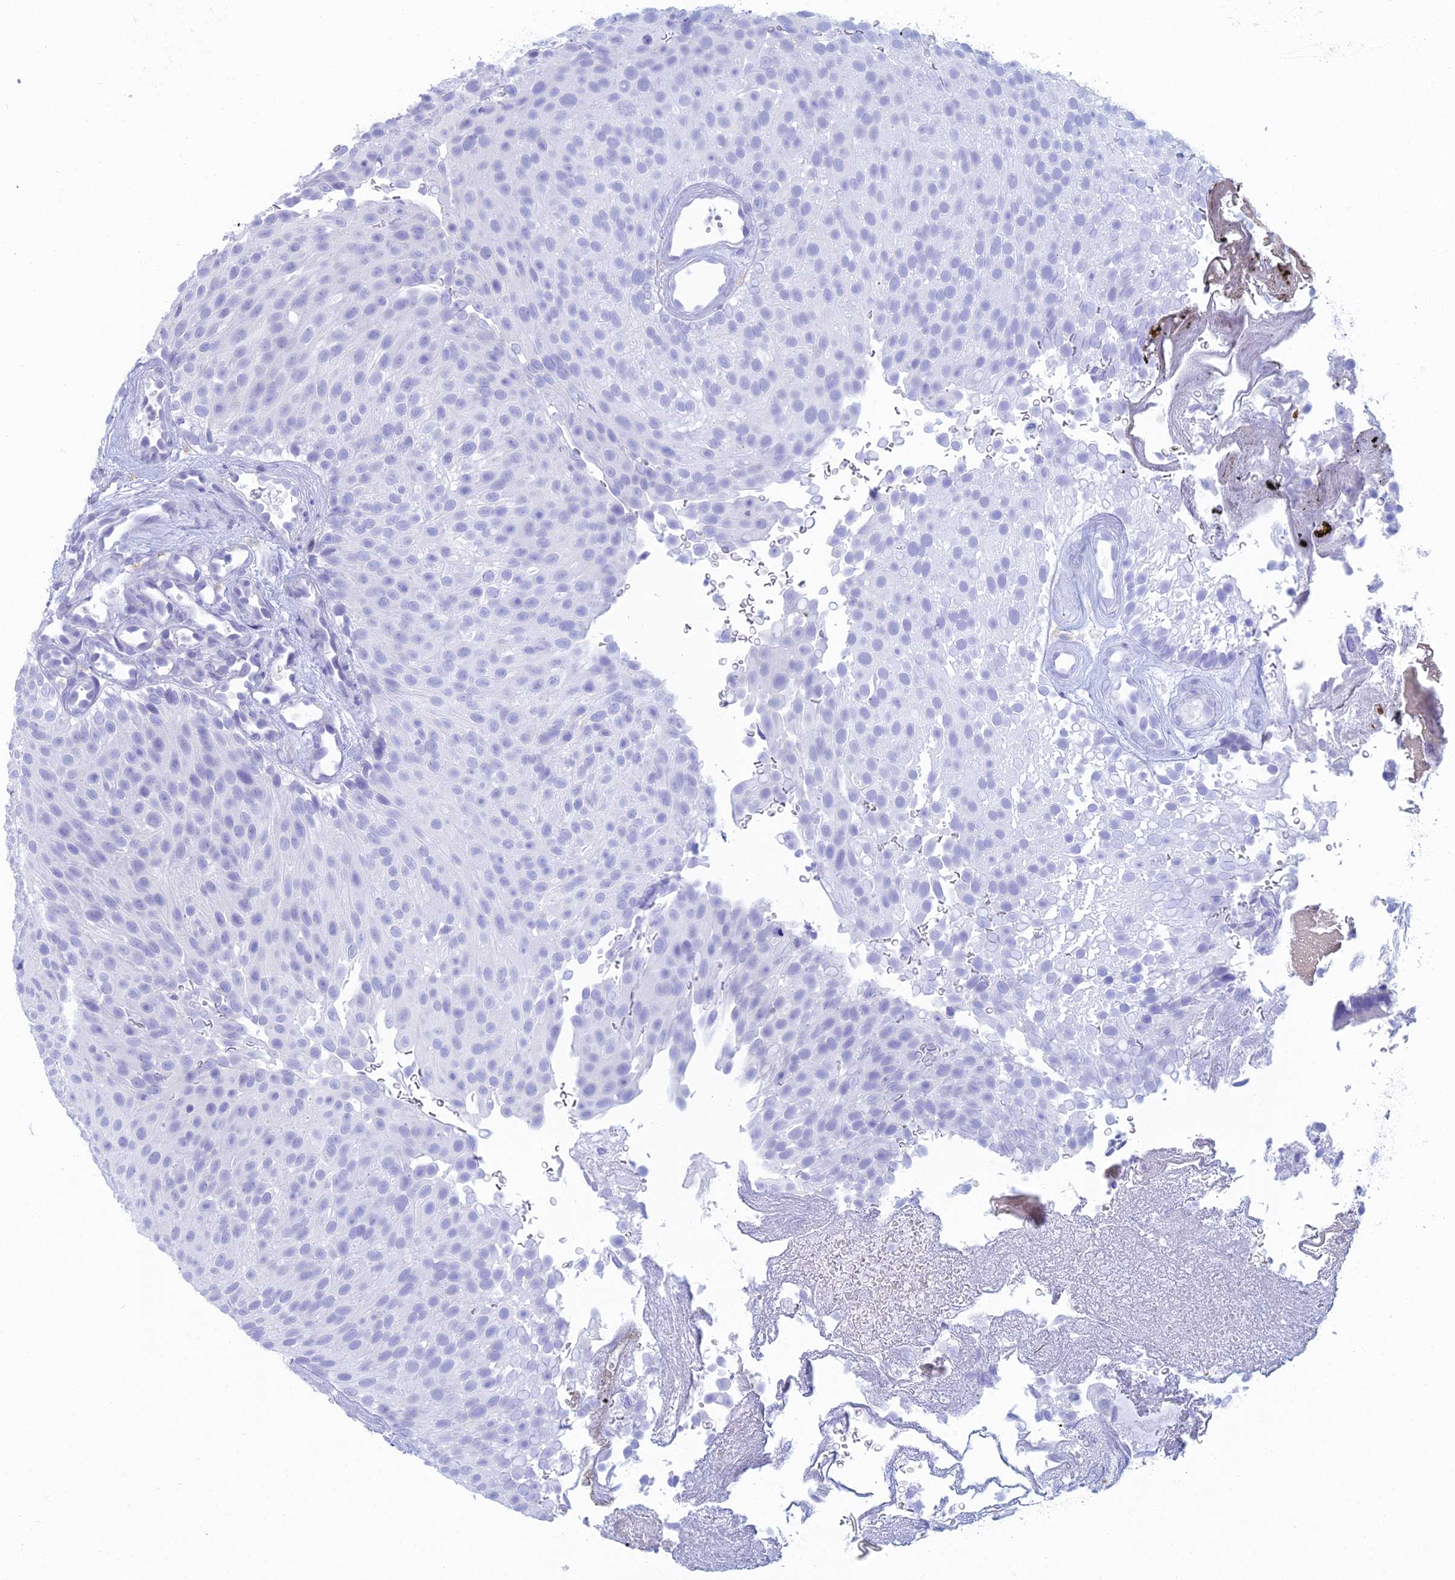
{"staining": {"intensity": "negative", "quantity": "none", "location": "none"}, "tissue": "urothelial cancer", "cell_type": "Tumor cells", "image_type": "cancer", "snomed": [{"axis": "morphology", "description": "Urothelial carcinoma, Low grade"}, {"axis": "topography", "description": "Urinary bladder"}], "caption": "A high-resolution image shows immunohistochemistry staining of low-grade urothelial carcinoma, which exhibits no significant positivity in tumor cells. (Brightfield microscopy of DAB (3,3'-diaminobenzidine) immunohistochemistry at high magnification).", "gene": "FERD3L", "patient": {"sex": "male", "age": 78}}